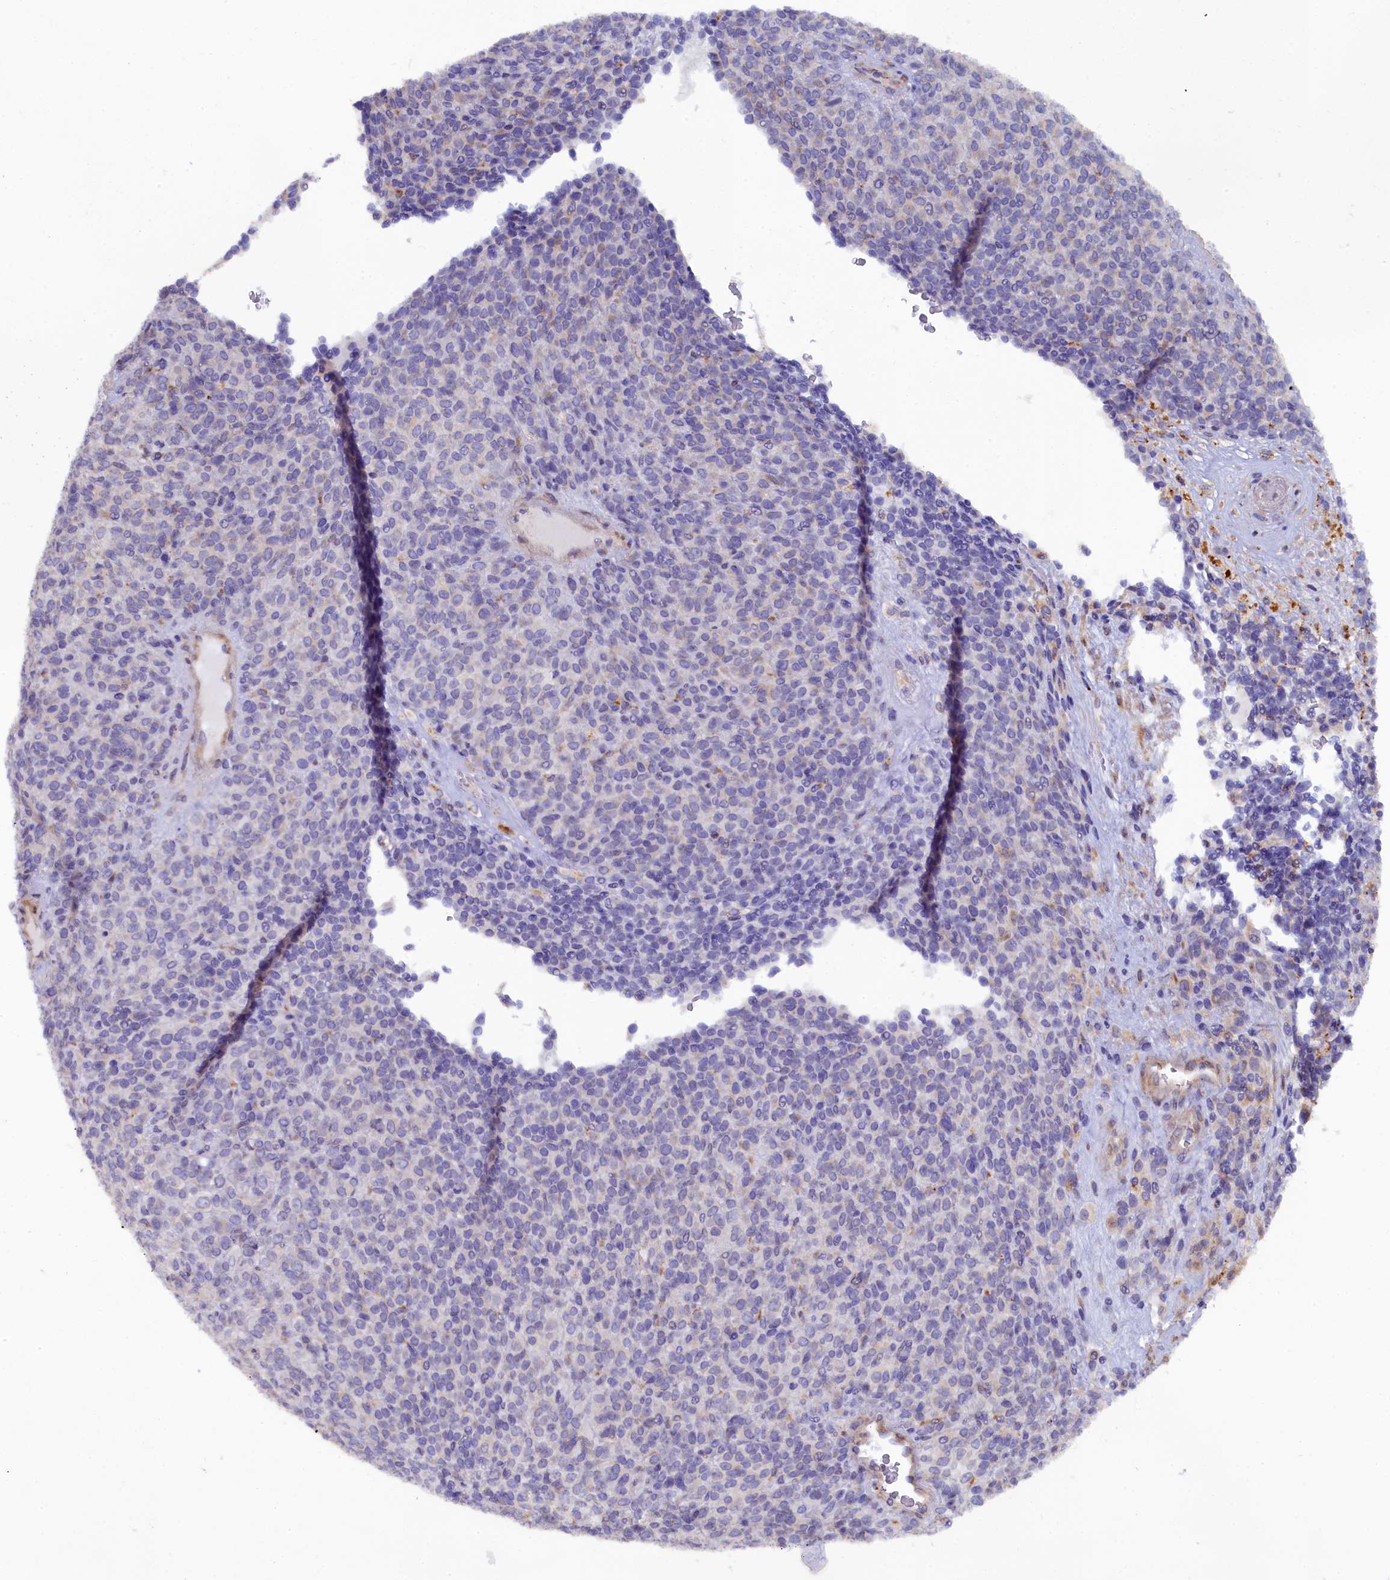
{"staining": {"intensity": "negative", "quantity": "none", "location": "none"}, "tissue": "melanoma", "cell_type": "Tumor cells", "image_type": "cancer", "snomed": [{"axis": "morphology", "description": "Malignant melanoma, Metastatic site"}, {"axis": "topography", "description": "Brain"}], "caption": "Immunohistochemical staining of human malignant melanoma (metastatic site) reveals no significant positivity in tumor cells.", "gene": "POGLUT3", "patient": {"sex": "female", "age": 56}}